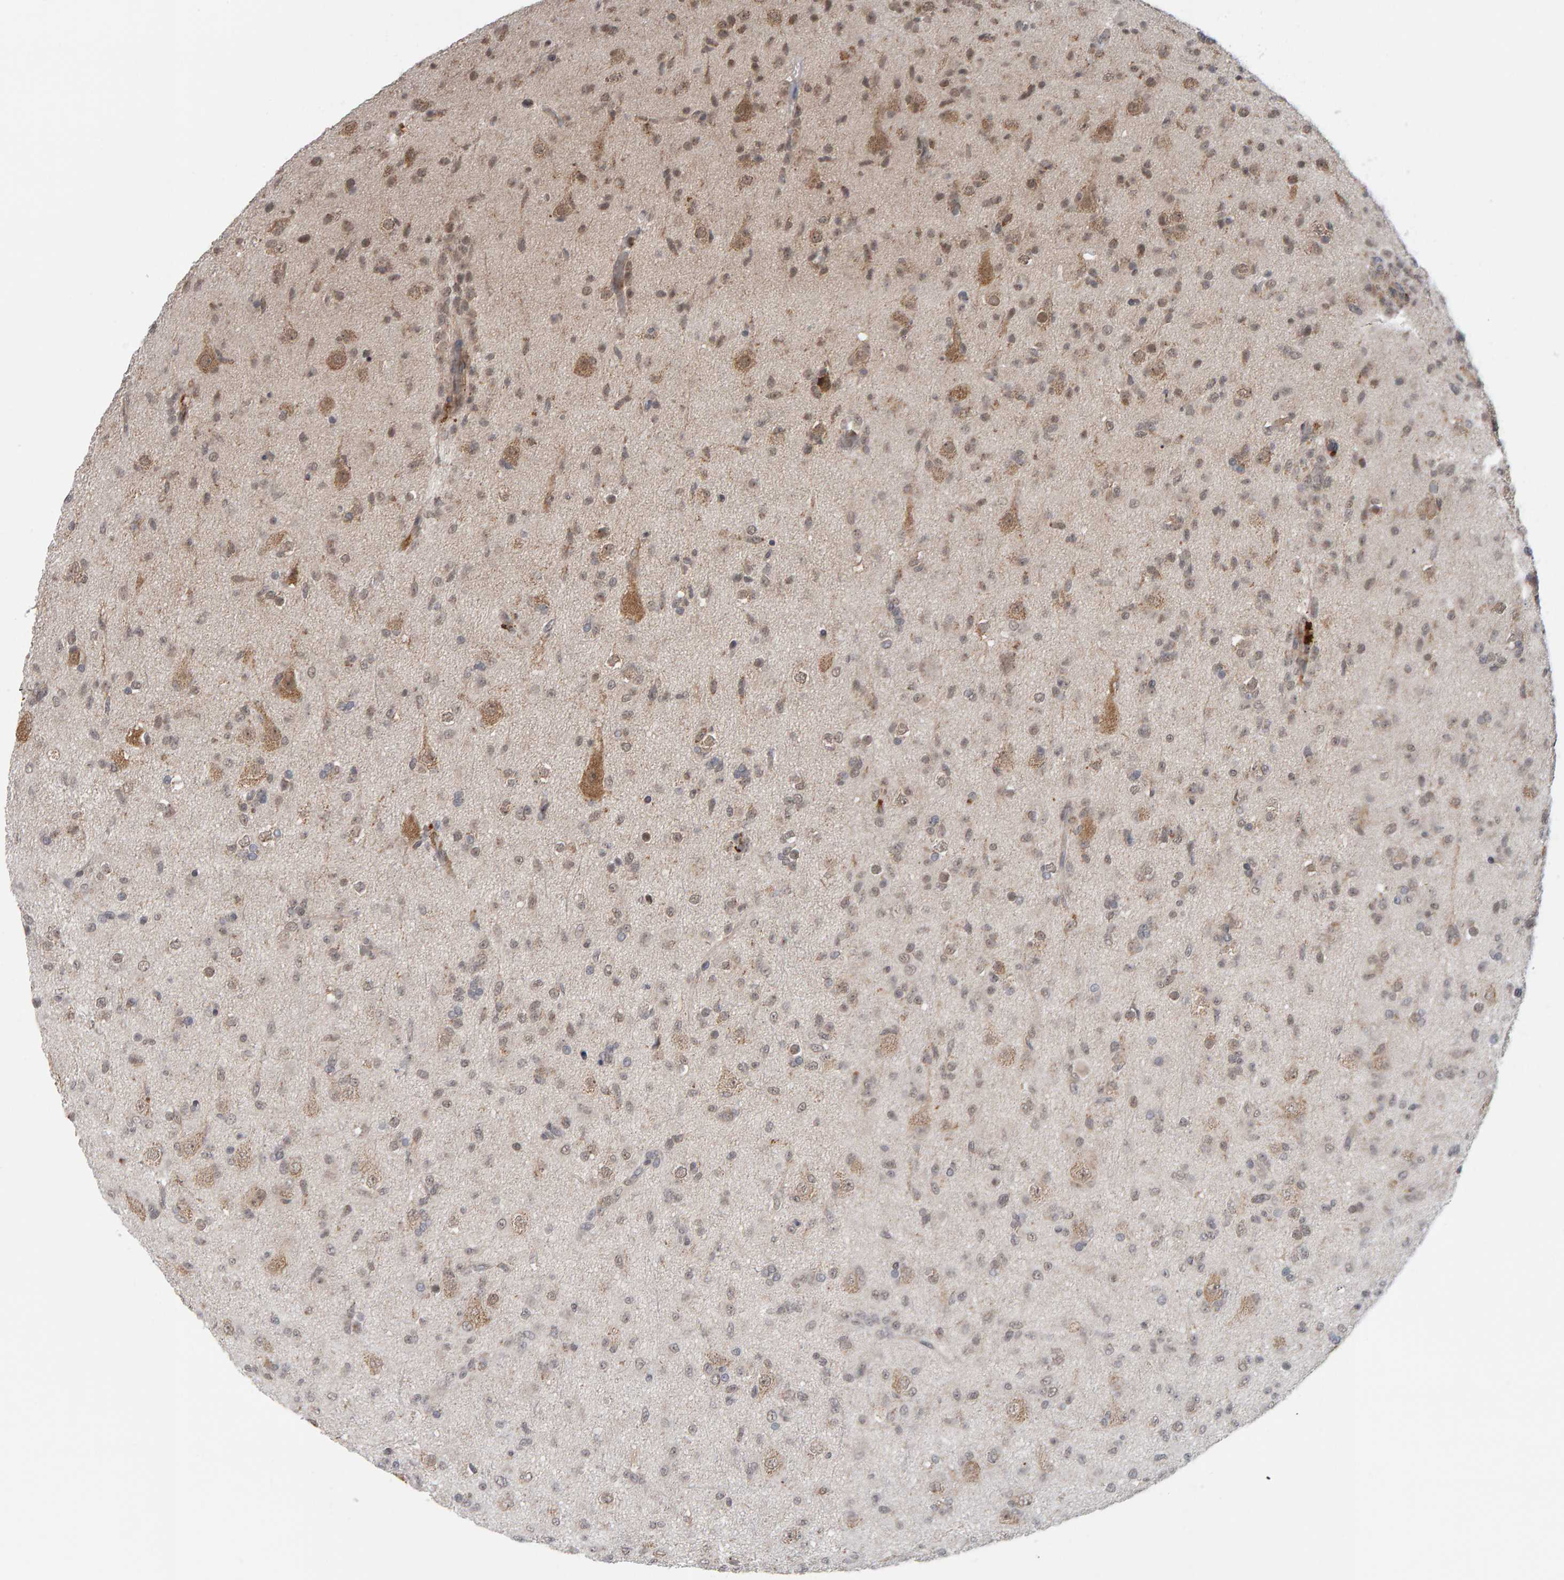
{"staining": {"intensity": "weak", "quantity": ">75%", "location": "nuclear"}, "tissue": "glioma", "cell_type": "Tumor cells", "image_type": "cancer", "snomed": [{"axis": "morphology", "description": "Glioma, malignant, Low grade"}, {"axis": "topography", "description": "Brain"}], "caption": "Malignant glioma (low-grade) stained with a brown dye reveals weak nuclear positive staining in about >75% of tumor cells.", "gene": "DAP3", "patient": {"sex": "male", "age": 65}}